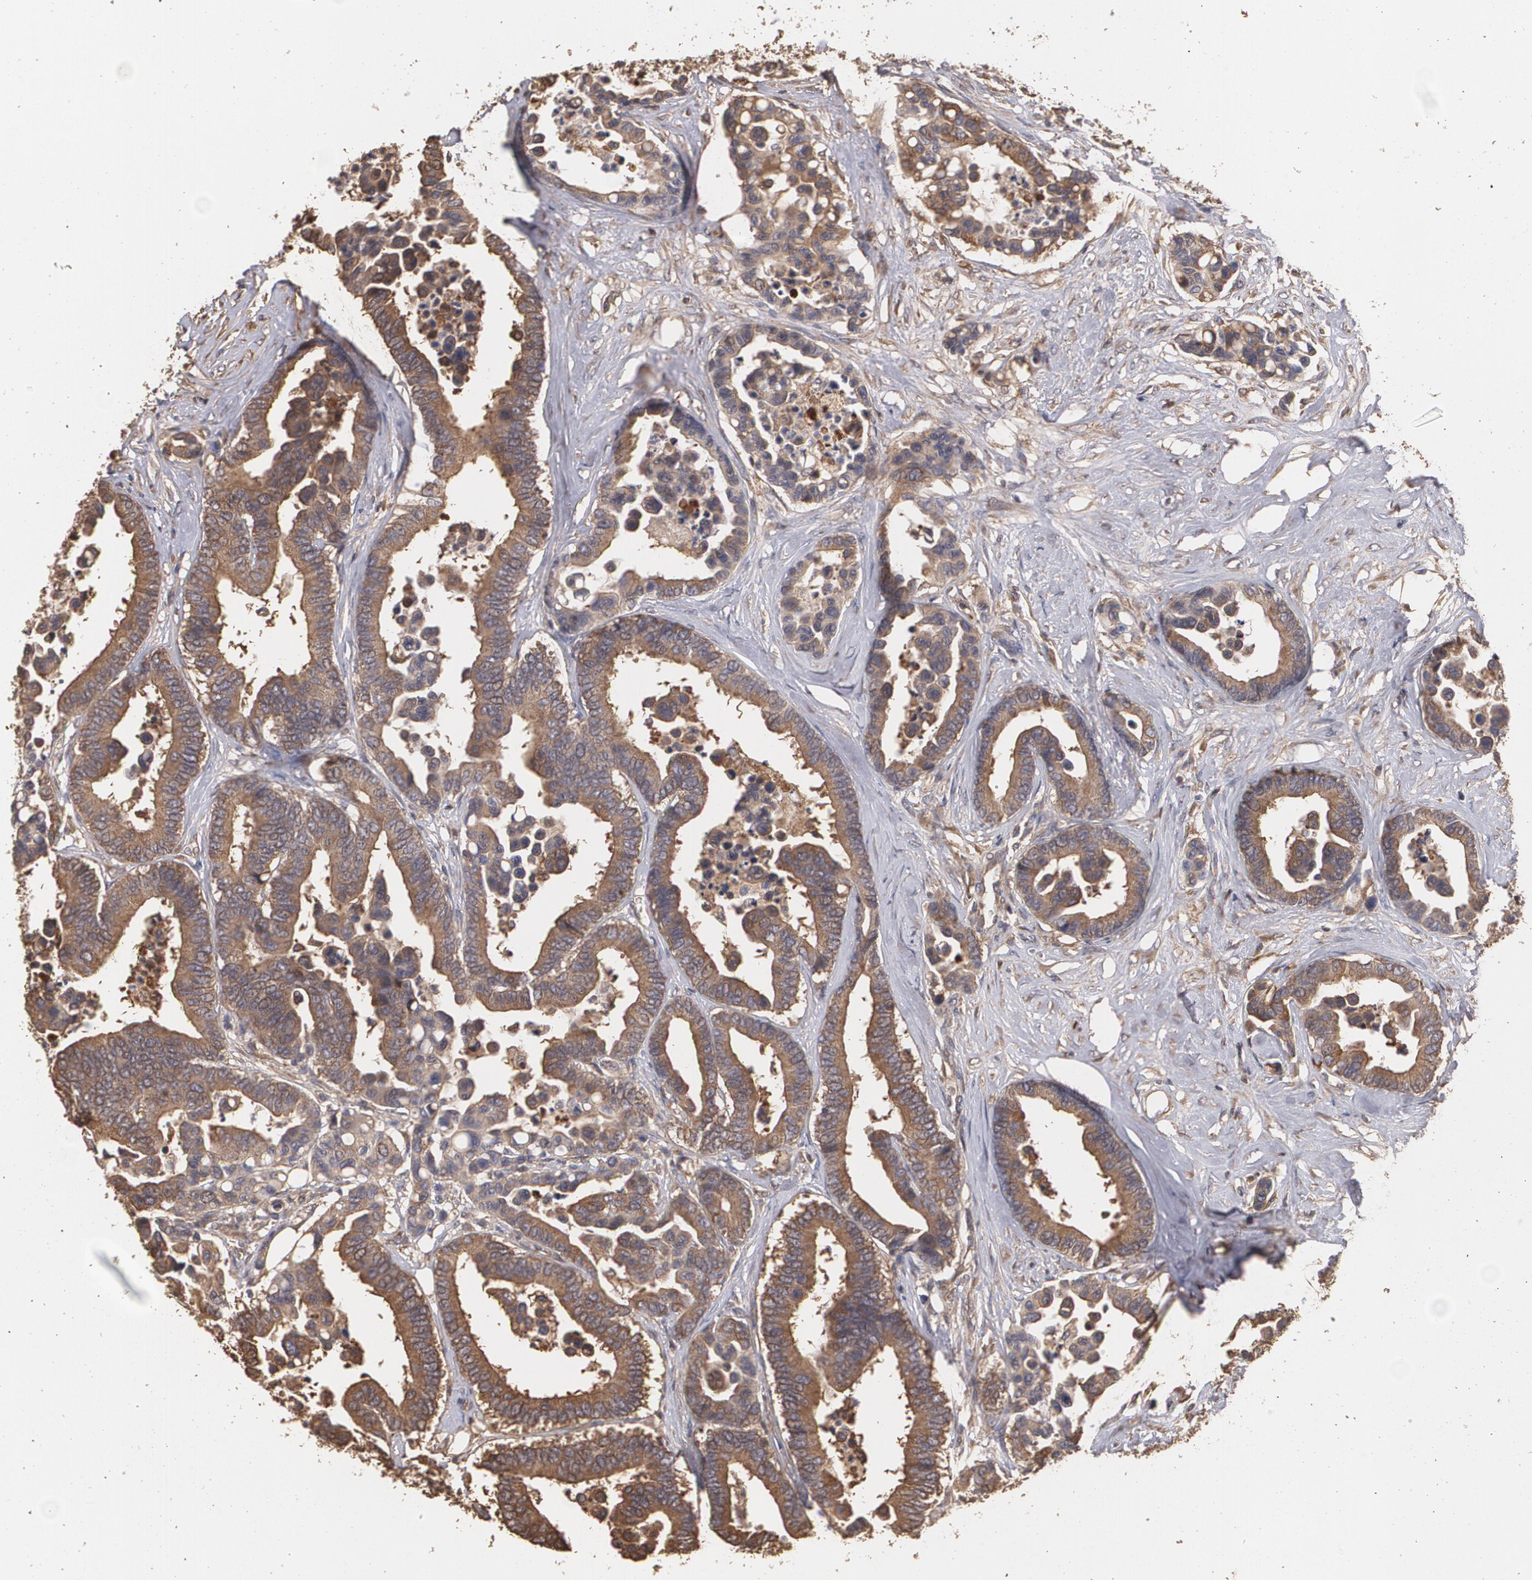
{"staining": {"intensity": "moderate", "quantity": ">75%", "location": "cytoplasmic/membranous"}, "tissue": "colorectal cancer", "cell_type": "Tumor cells", "image_type": "cancer", "snomed": [{"axis": "morphology", "description": "Adenocarcinoma, NOS"}, {"axis": "topography", "description": "Colon"}], "caption": "Immunohistochemistry (DAB (3,3'-diaminobenzidine)) staining of human colorectal adenocarcinoma exhibits moderate cytoplasmic/membranous protein positivity in about >75% of tumor cells.", "gene": "PON1", "patient": {"sex": "male", "age": 82}}